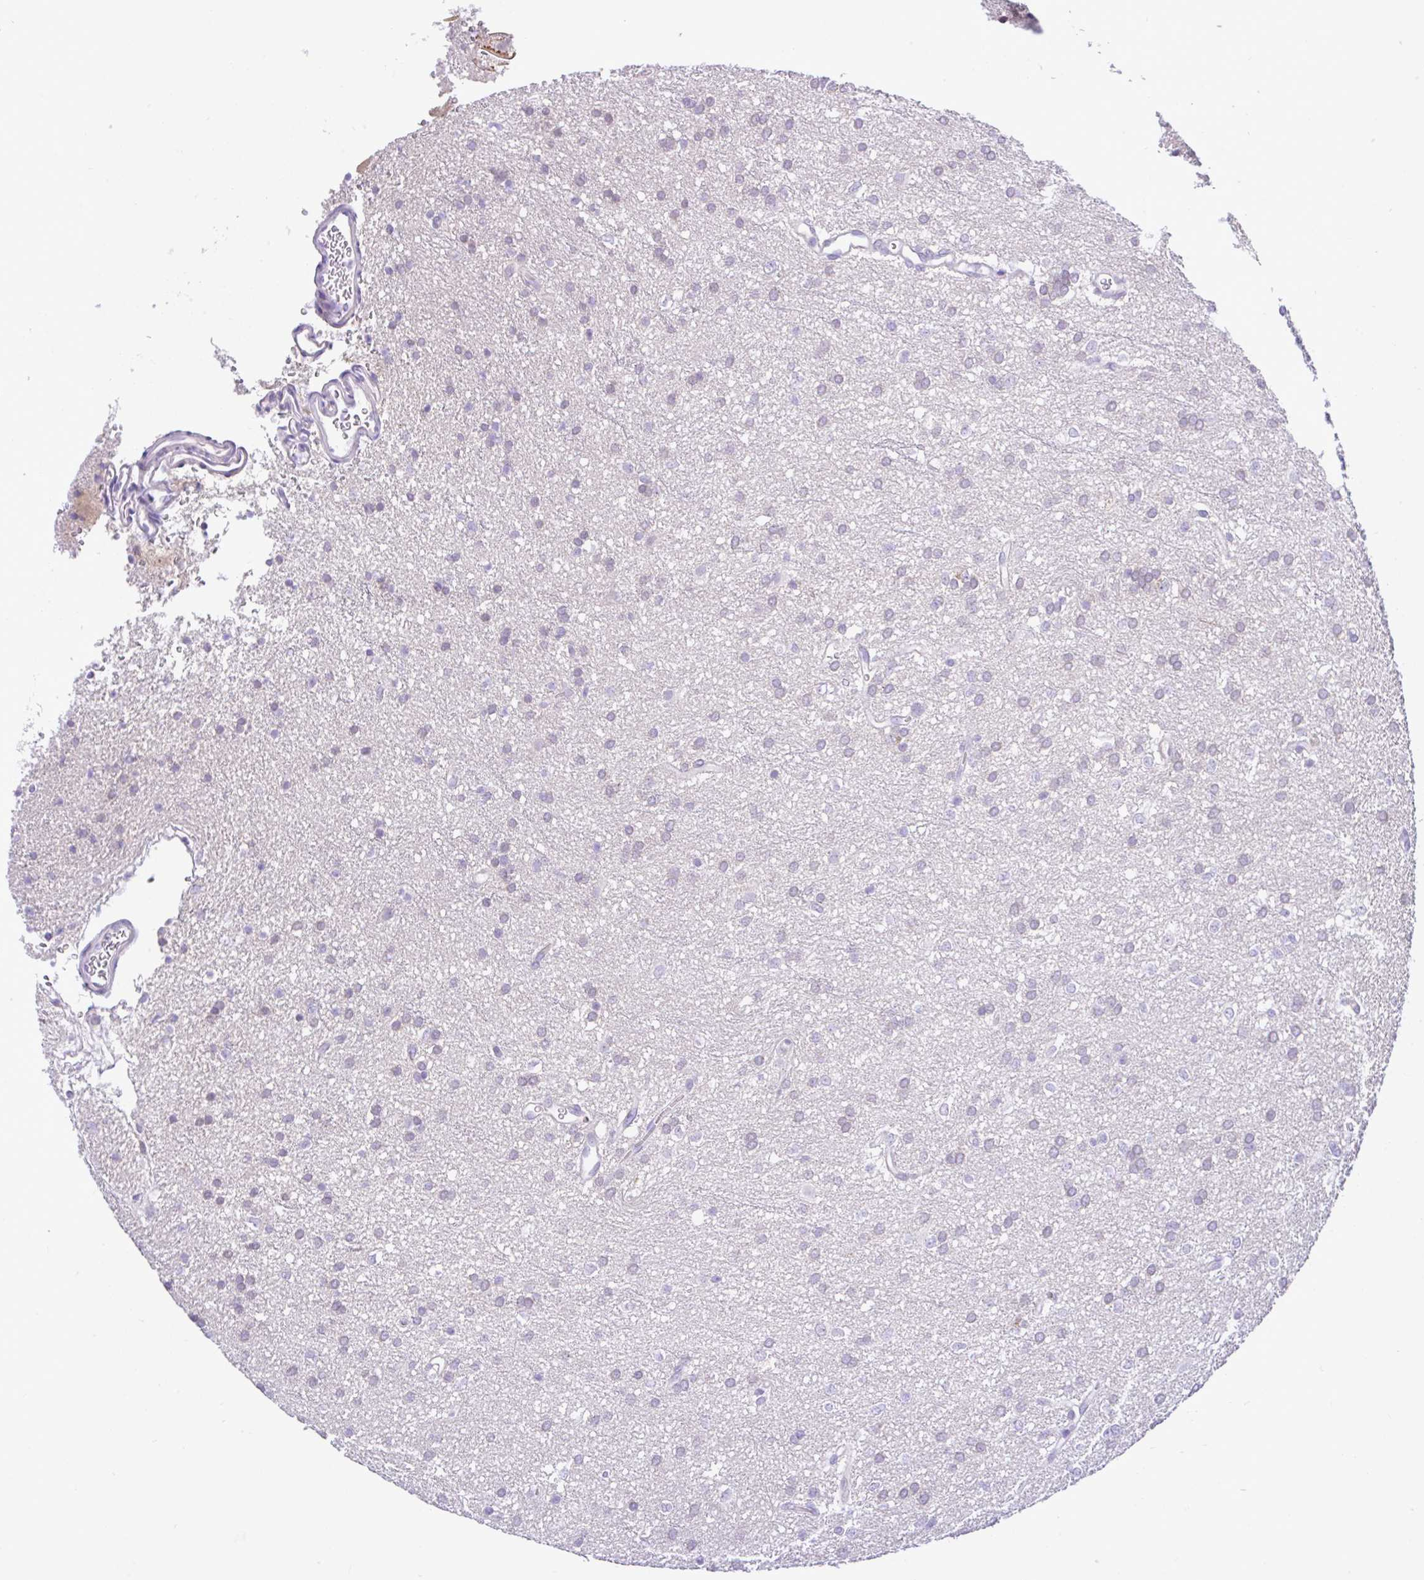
{"staining": {"intensity": "negative", "quantity": "none", "location": "none"}, "tissue": "glioma", "cell_type": "Tumor cells", "image_type": "cancer", "snomed": [{"axis": "morphology", "description": "Glioma, malignant, Low grade"}, {"axis": "topography", "description": "Brain"}], "caption": "This is a image of immunohistochemistry (IHC) staining of glioma, which shows no expression in tumor cells. (Brightfield microscopy of DAB immunohistochemistry (IHC) at high magnification).", "gene": "ANO4", "patient": {"sex": "female", "age": 33}}